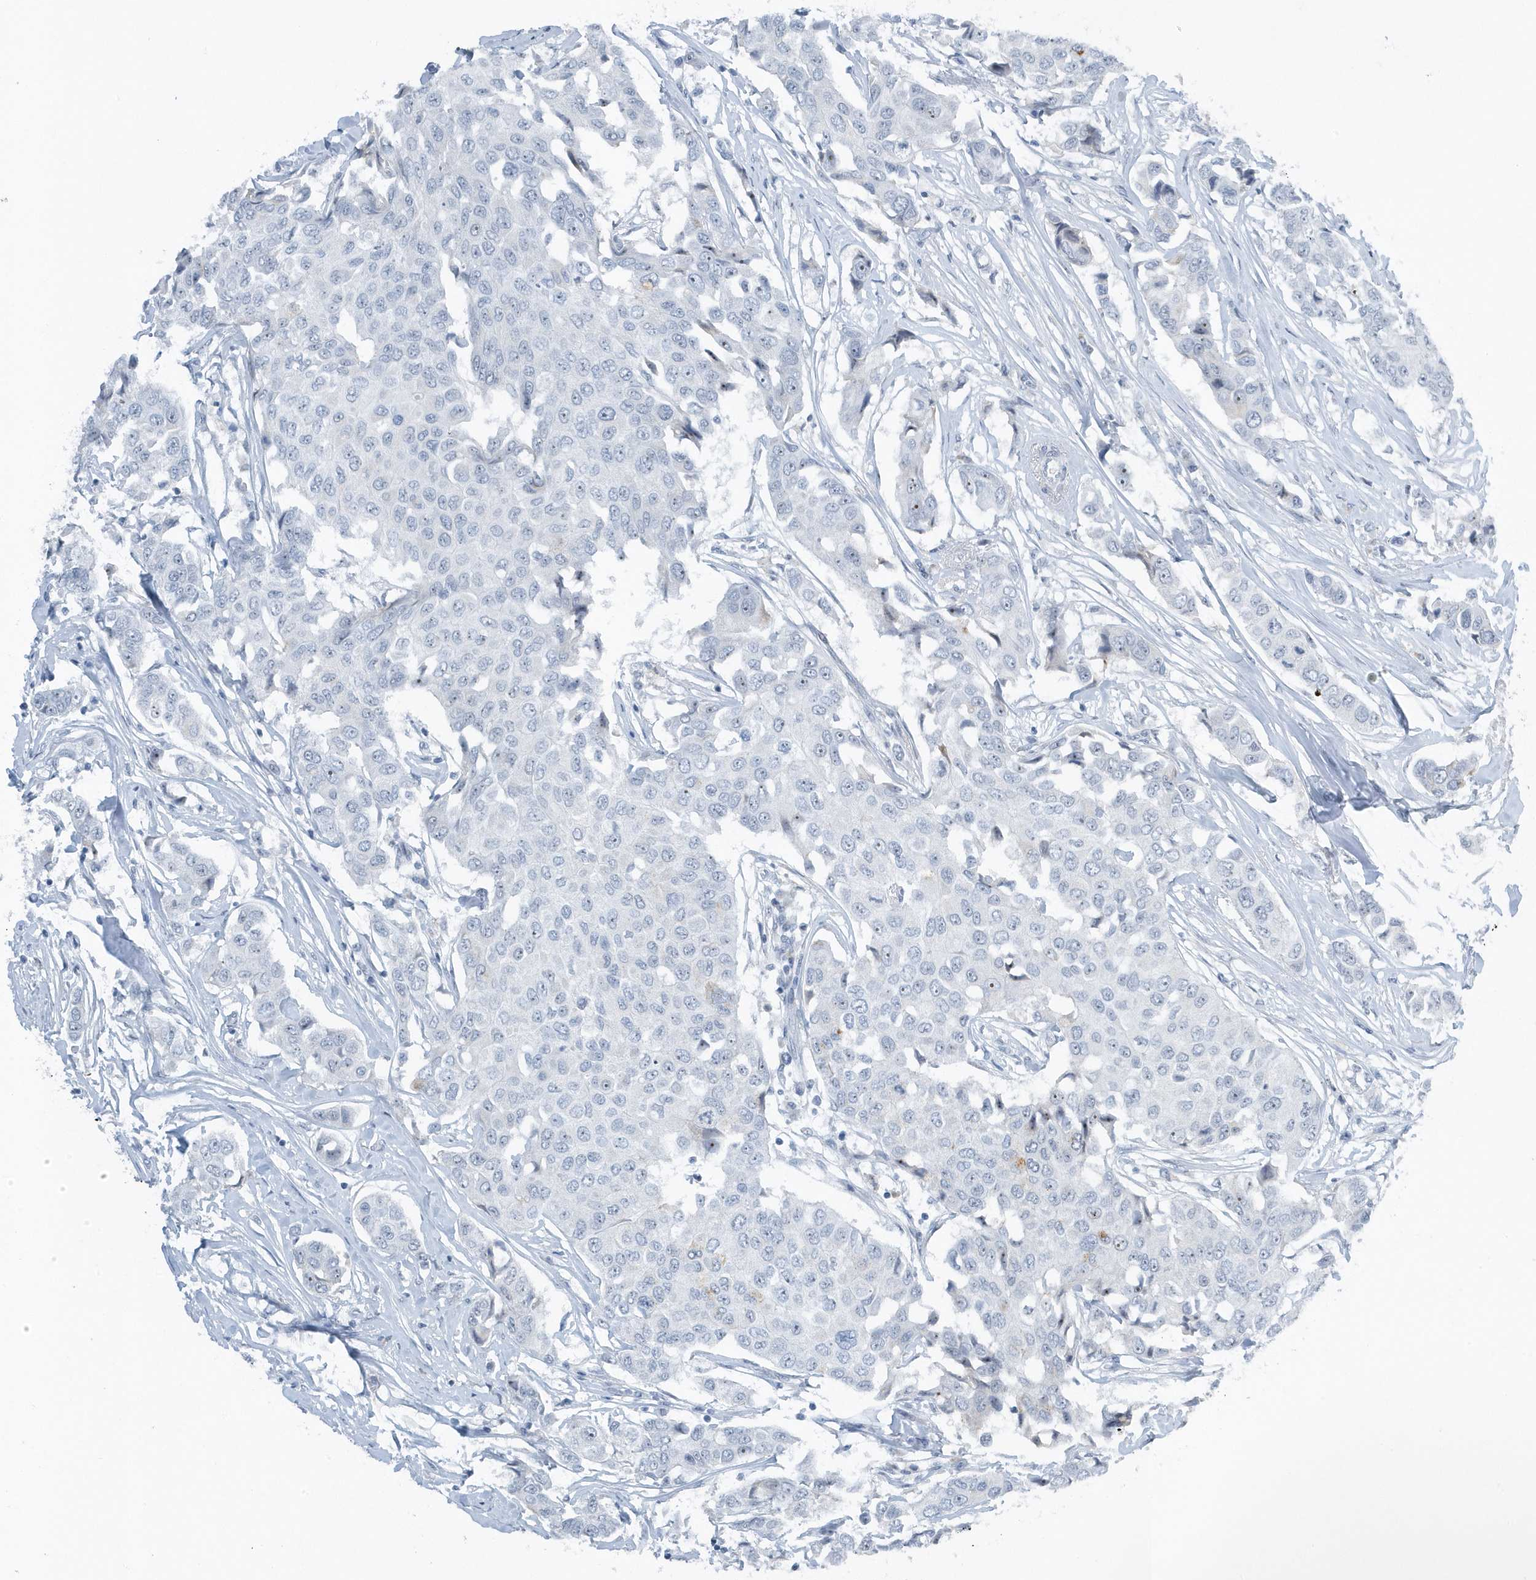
{"staining": {"intensity": "negative", "quantity": "none", "location": "none"}, "tissue": "breast cancer", "cell_type": "Tumor cells", "image_type": "cancer", "snomed": [{"axis": "morphology", "description": "Duct carcinoma"}, {"axis": "topography", "description": "Breast"}], "caption": "Immunohistochemistry photomicrograph of infiltrating ductal carcinoma (breast) stained for a protein (brown), which shows no staining in tumor cells.", "gene": "RPF2", "patient": {"sex": "female", "age": 80}}